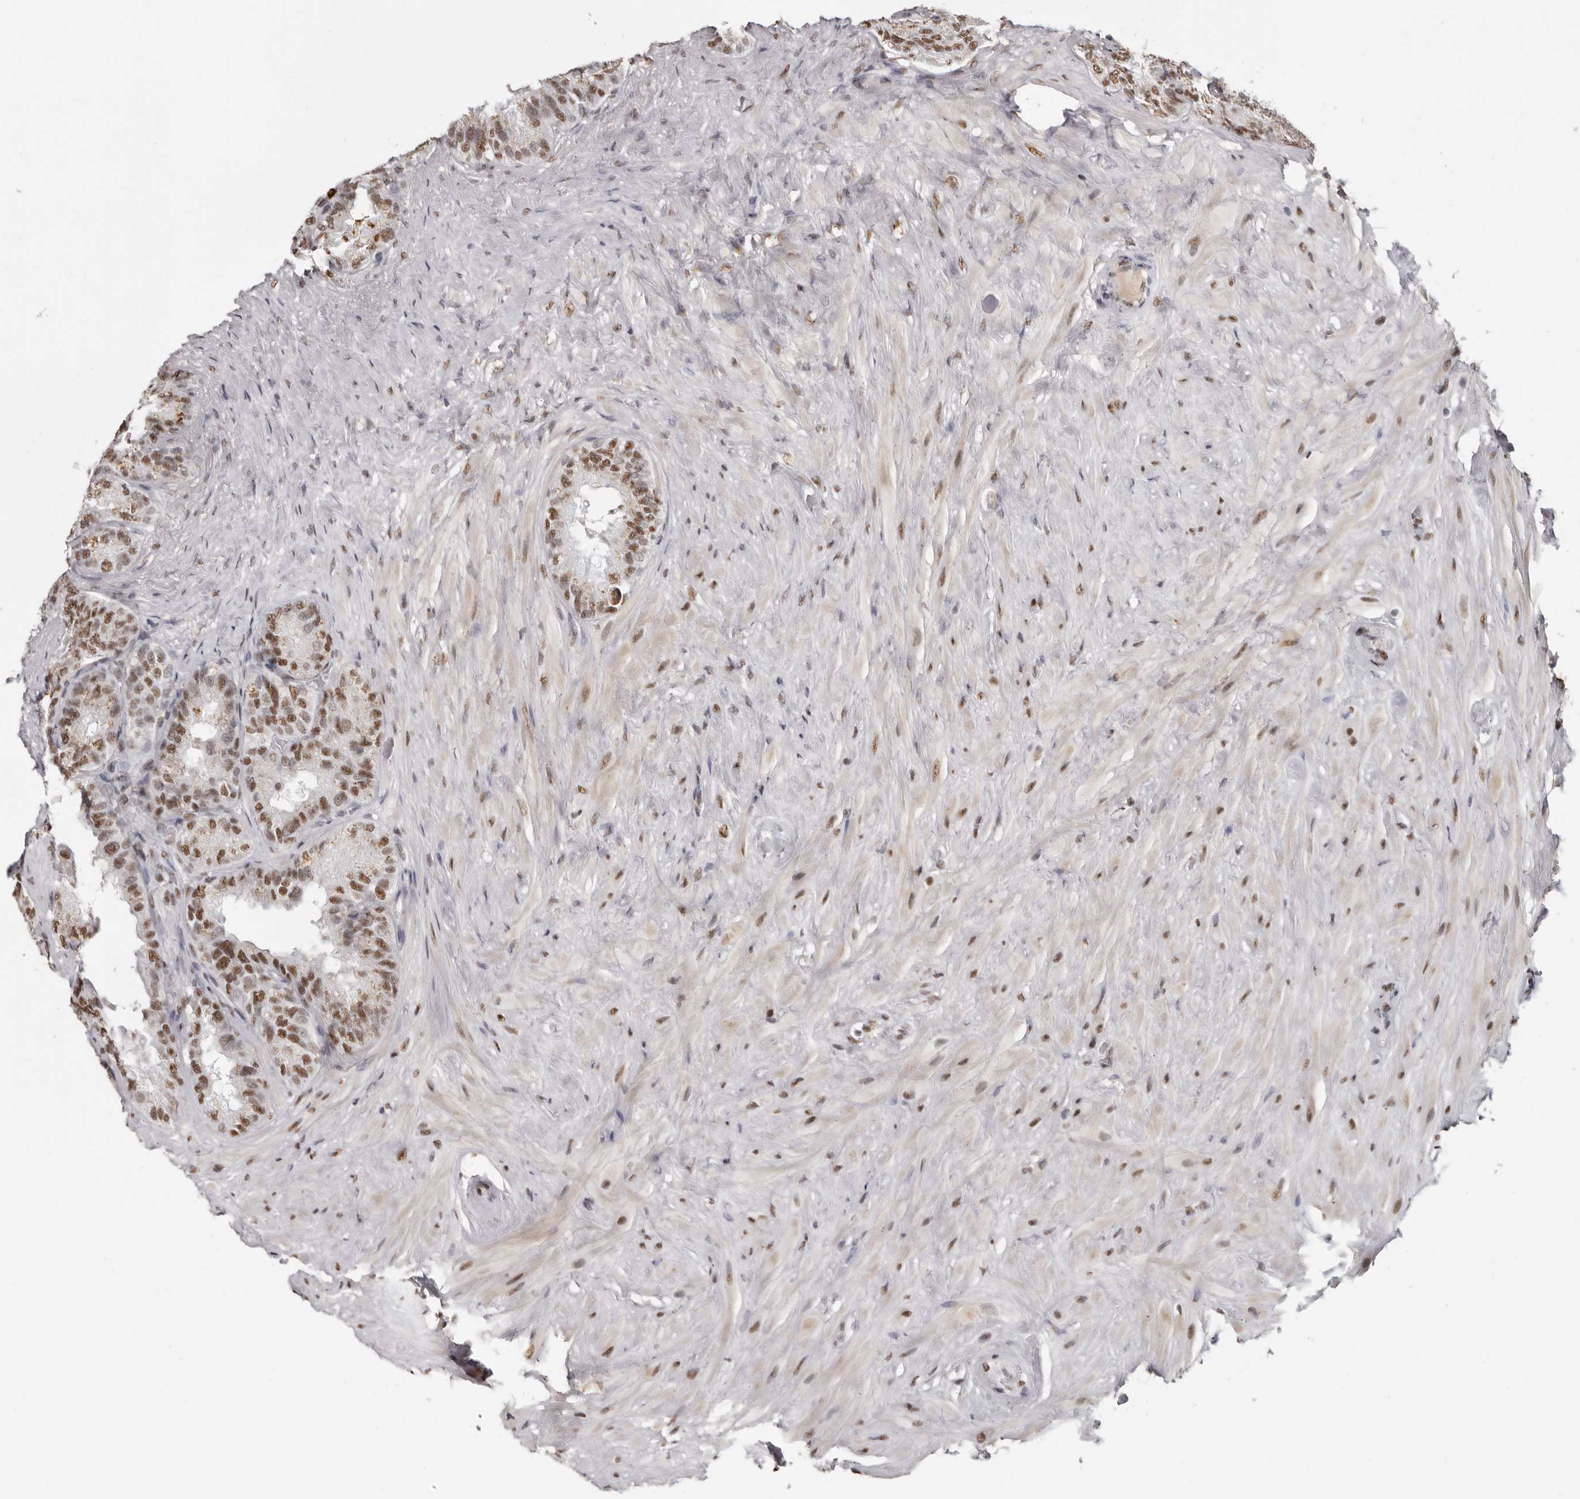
{"staining": {"intensity": "moderate", "quantity": ">75%", "location": "nuclear"}, "tissue": "seminal vesicle", "cell_type": "Glandular cells", "image_type": "normal", "snomed": [{"axis": "morphology", "description": "Normal tissue, NOS"}, {"axis": "topography", "description": "Seminal veicle"}], "caption": "Seminal vesicle stained for a protein shows moderate nuclear positivity in glandular cells. The staining is performed using DAB (3,3'-diaminobenzidine) brown chromogen to label protein expression. The nuclei are counter-stained blue using hematoxylin.", "gene": "SCAF4", "patient": {"sex": "male", "age": 80}}